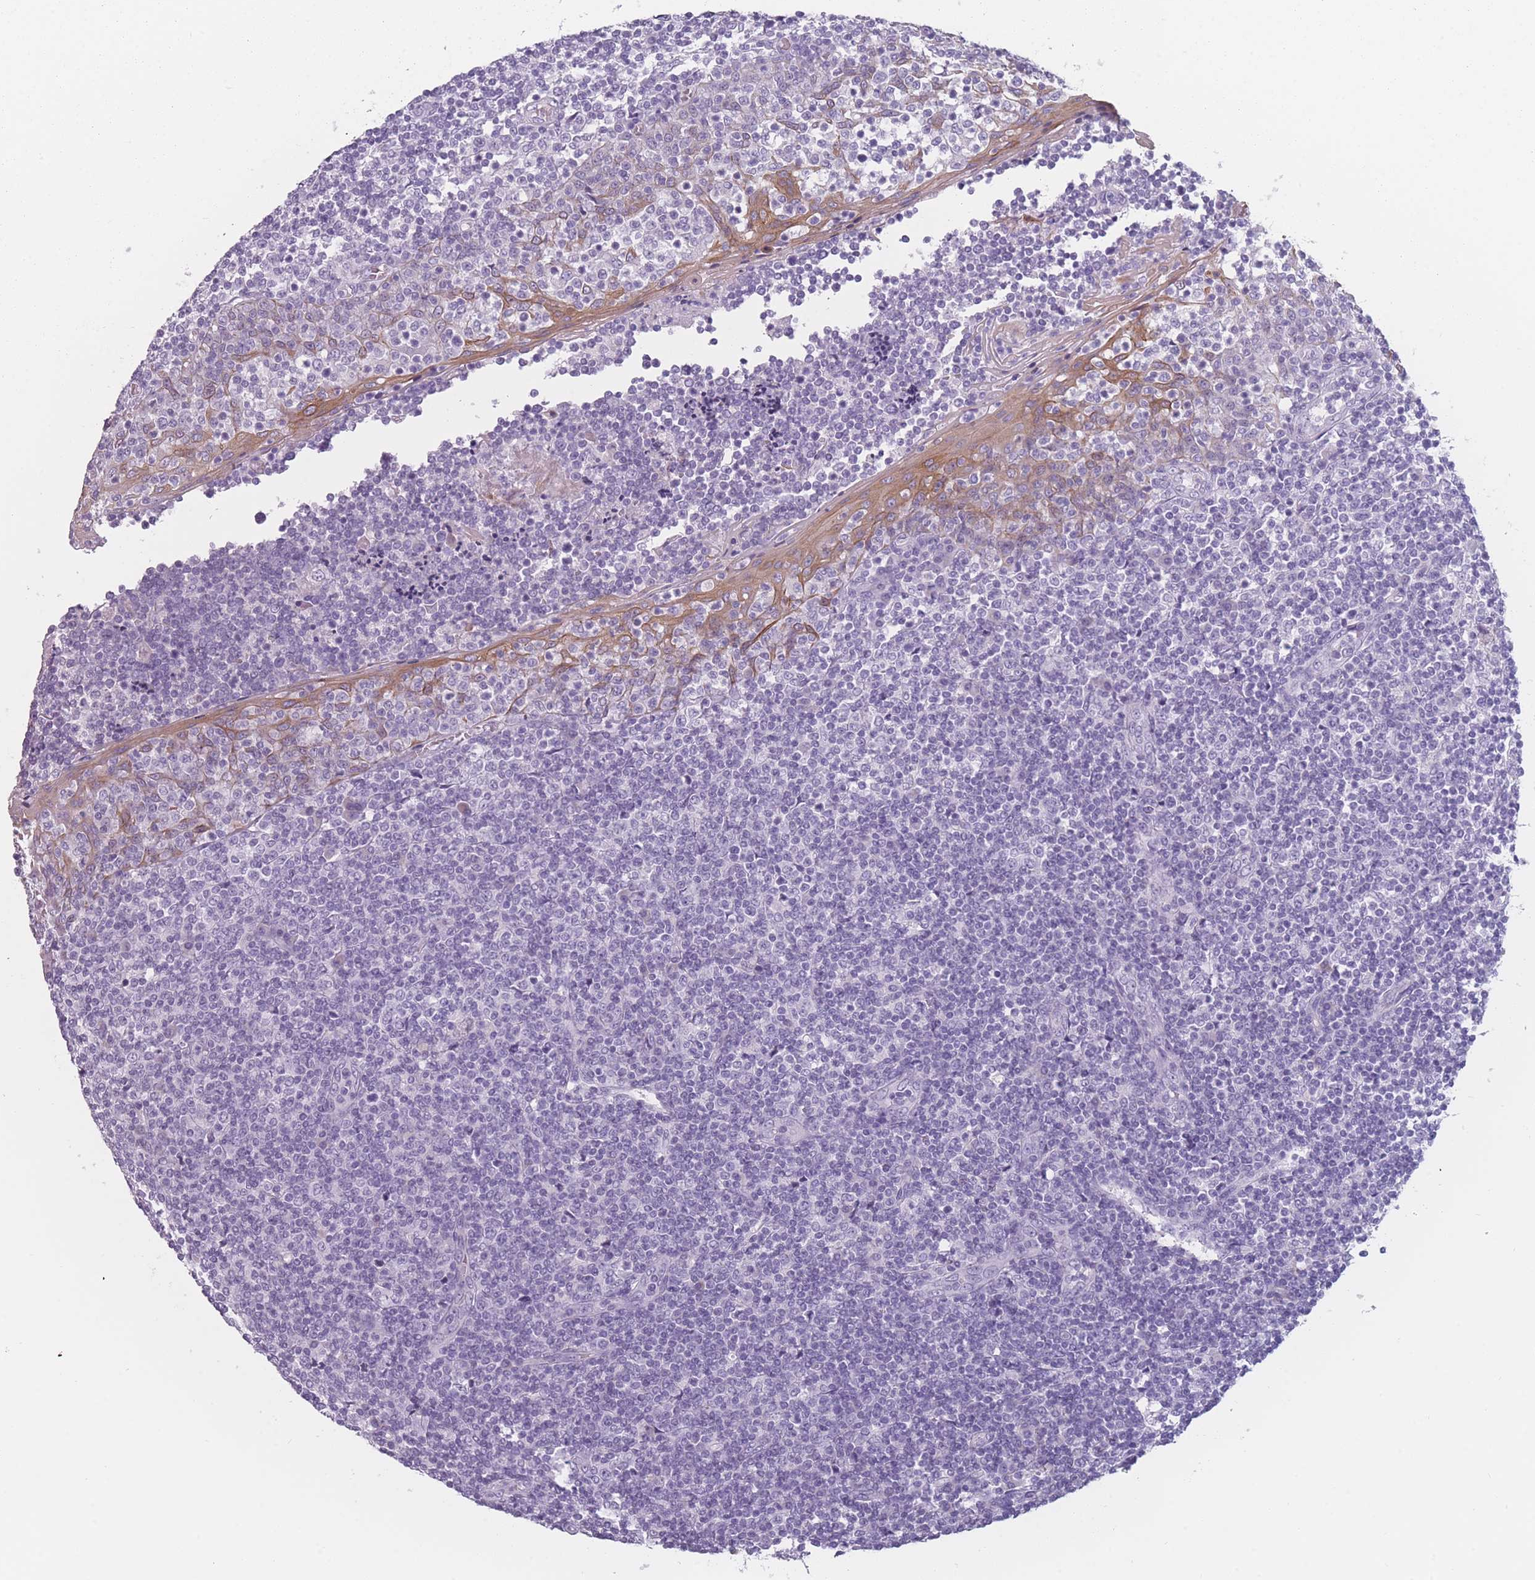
{"staining": {"intensity": "negative", "quantity": "none", "location": "none"}, "tissue": "tonsil", "cell_type": "Germinal center cells", "image_type": "normal", "snomed": [{"axis": "morphology", "description": "Normal tissue, NOS"}, {"axis": "topography", "description": "Tonsil"}], "caption": "Benign tonsil was stained to show a protein in brown. There is no significant staining in germinal center cells. (DAB immunohistochemistry (IHC), high magnification).", "gene": "PPFIA3", "patient": {"sex": "female", "age": 19}}